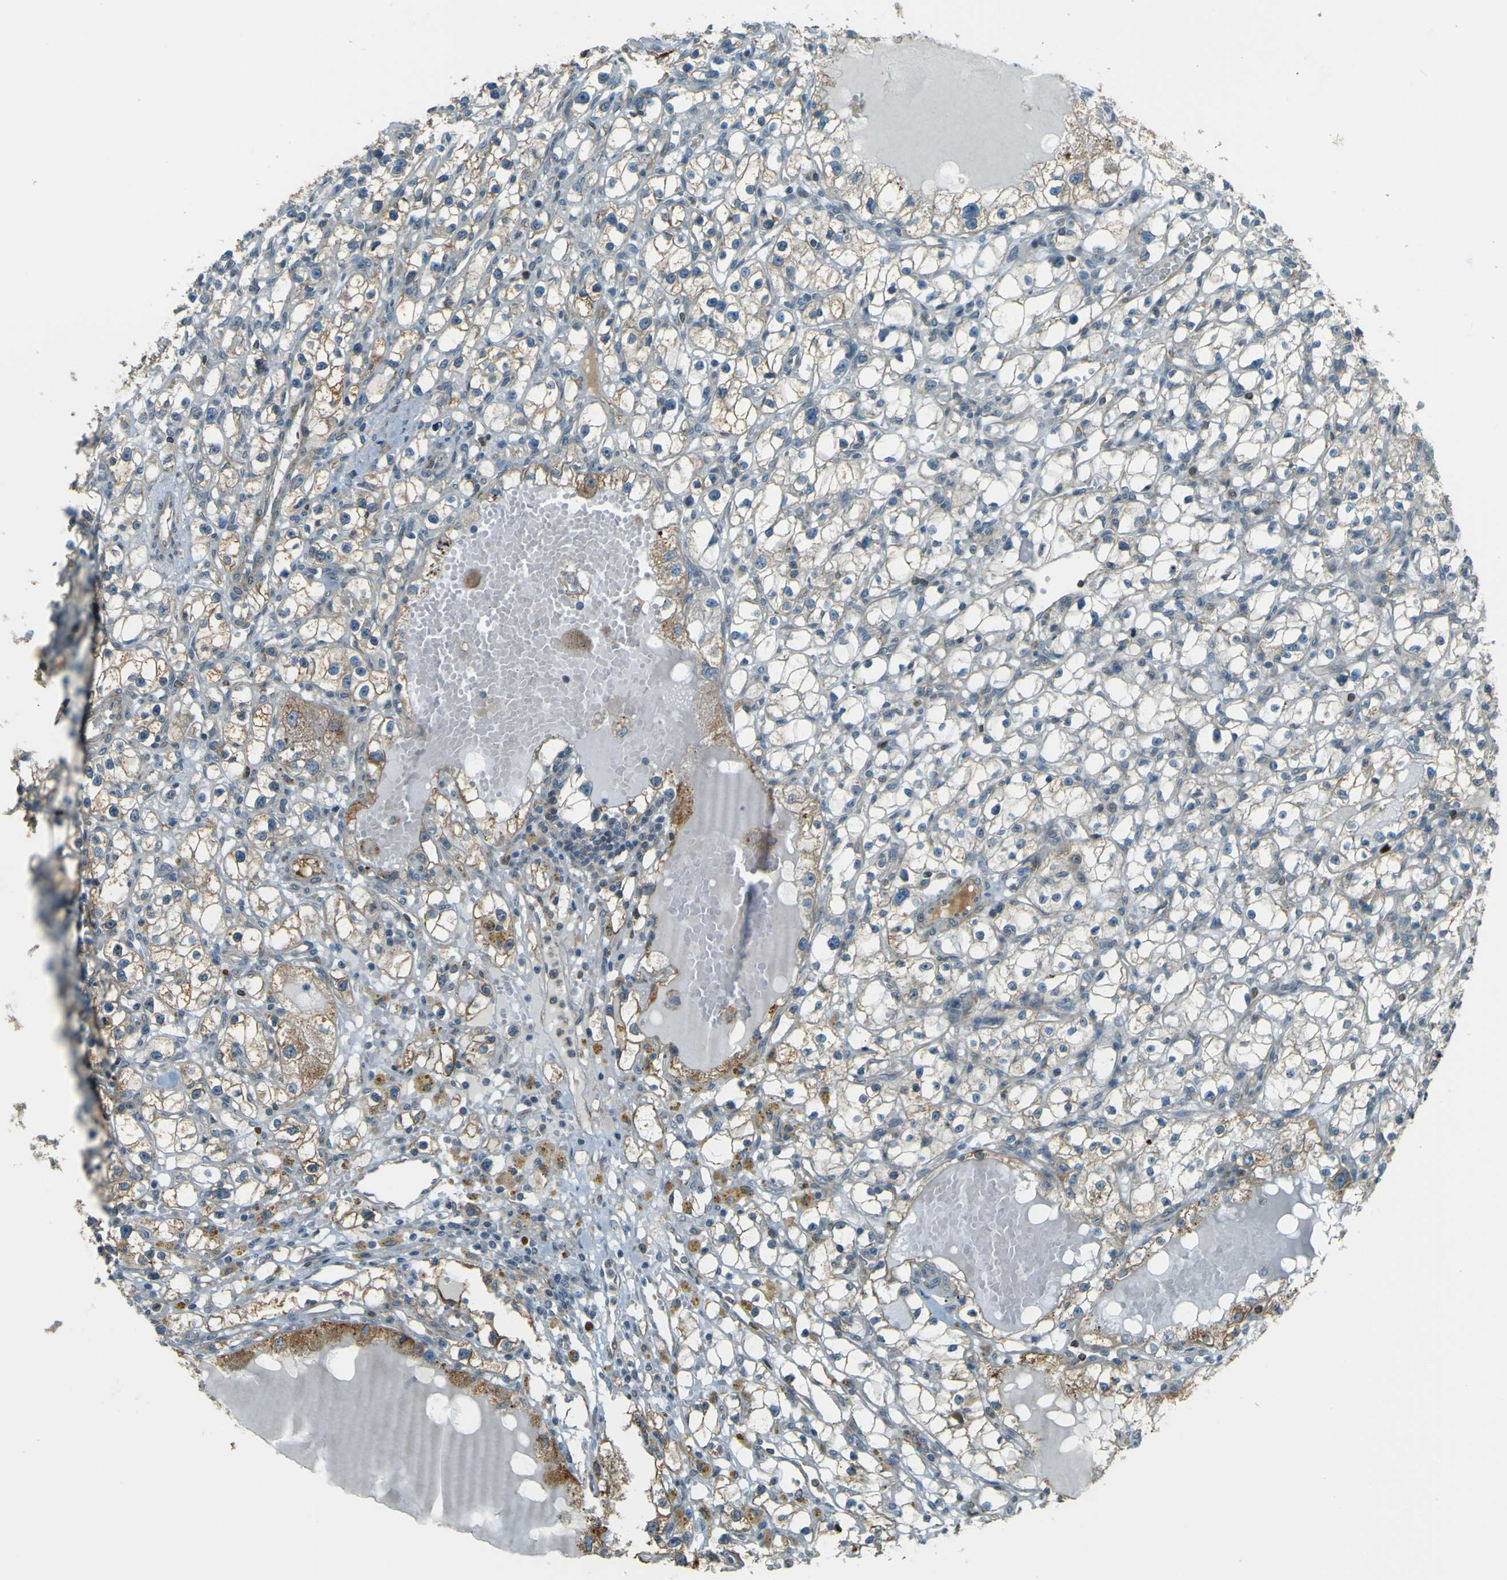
{"staining": {"intensity": "weak", "quantity": "25%-75%", "location": "cytoplasmic/membranous"}, "tissue": "renal cancer", "cell_type": "Tumor cells", "image_type": "cancer", "snomed": [{"axis": "morphology", "description": "Adenocarcinoma, NOS"}, {"axis": "topography", "description": "Kidney"}], "caption": "Human renal adenocarcinoma stained with a protein marker demonstrates weak staining in tumor cells.", "gene": "LPCAT1", "patient": {"sex": "male", "age": 56}}